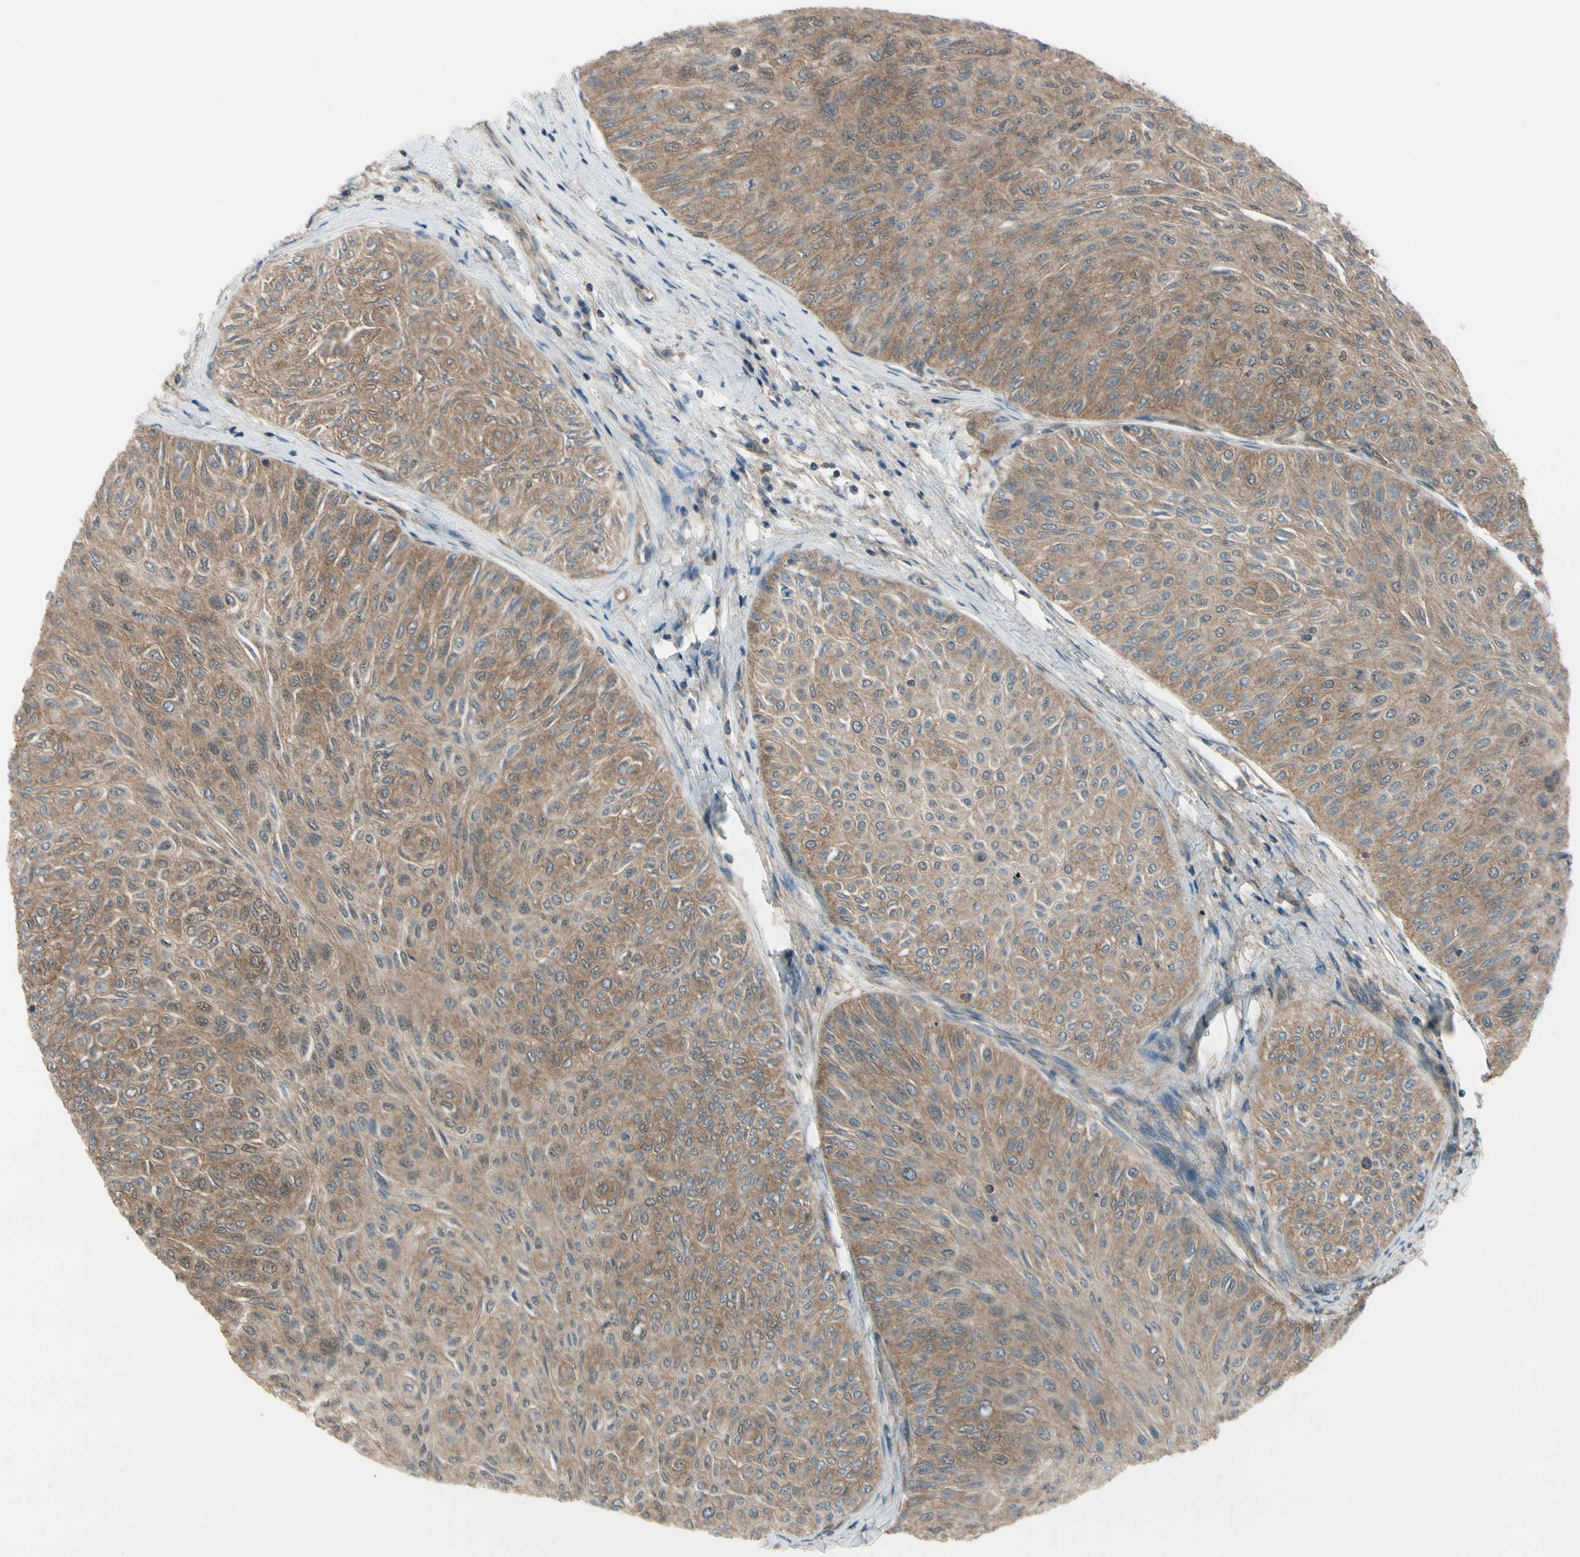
{"staining": {"intensity": "moderate", "quantity": ">75%", "location": "cytoplasmic/membranous"}, "tissue": "urothelial cancer", "cell_type": "Tumor cells", "image_type": "cancer", "snomed": [{"axis": "morphology", "description": "Urothelial carcinoma, Low grade"}, {"axis": "topography", "description": "Urinary bladder"}], "caption": "High-magnification brightfield microscopy of urothelial carcinoma (low-grade) stained with DAB (3,3'-diaminobenzidine) (brown) and counterstained with hematoxylin (blue). tumor cells exhibit moderate cytoplasmic/membranous staining is seen in about>75% of cells. (Stains: DAB (3,3'-diaminobenzidine) in brown, nuclei in blue, Microscopy: brightfield microscopy at high magnification).", "gene": "EPS15", "patient": {"sex": "male", "age": 78}}